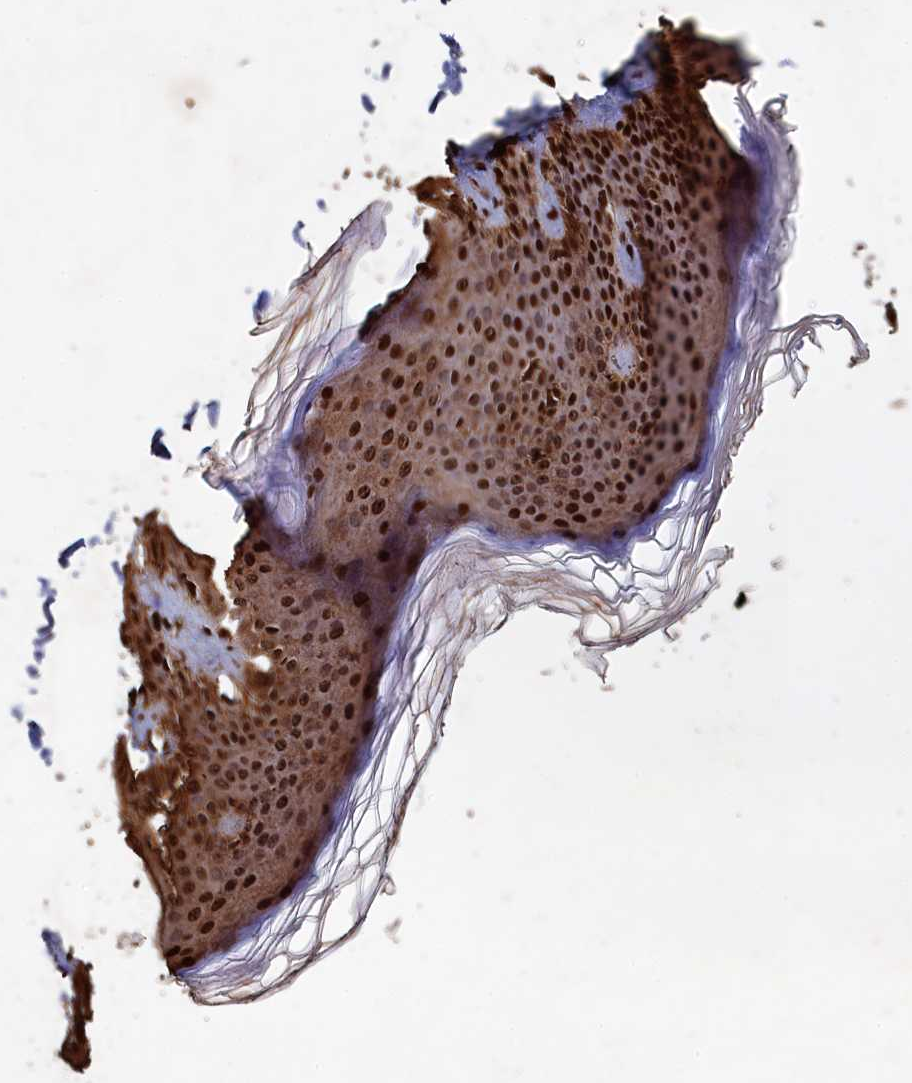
{"staining": {"intensity": "strong", "quantity": ">75%", "location": "cytoplasmic/membranous,nuclear"}, "tissue": "skin", "cell_type": "Keratinocytes", "image_type": "normal", "snomed": [{"axis": "morphology", "description": "Normal tissue, NOS"}, {"axis": "topography", "description": "Skin"}], "caption": "Immunohistochemical staining of unremarkable human skin shows >75% levels of strong cytoplasmic/membranous,nuclear protein expression in approximately >75% of keratinocytes. (brown staining indicates protein expression, while blue staining denotes nuclei).", "gene": "PIGN", "patient": {"sex": "female", "age": 27}}